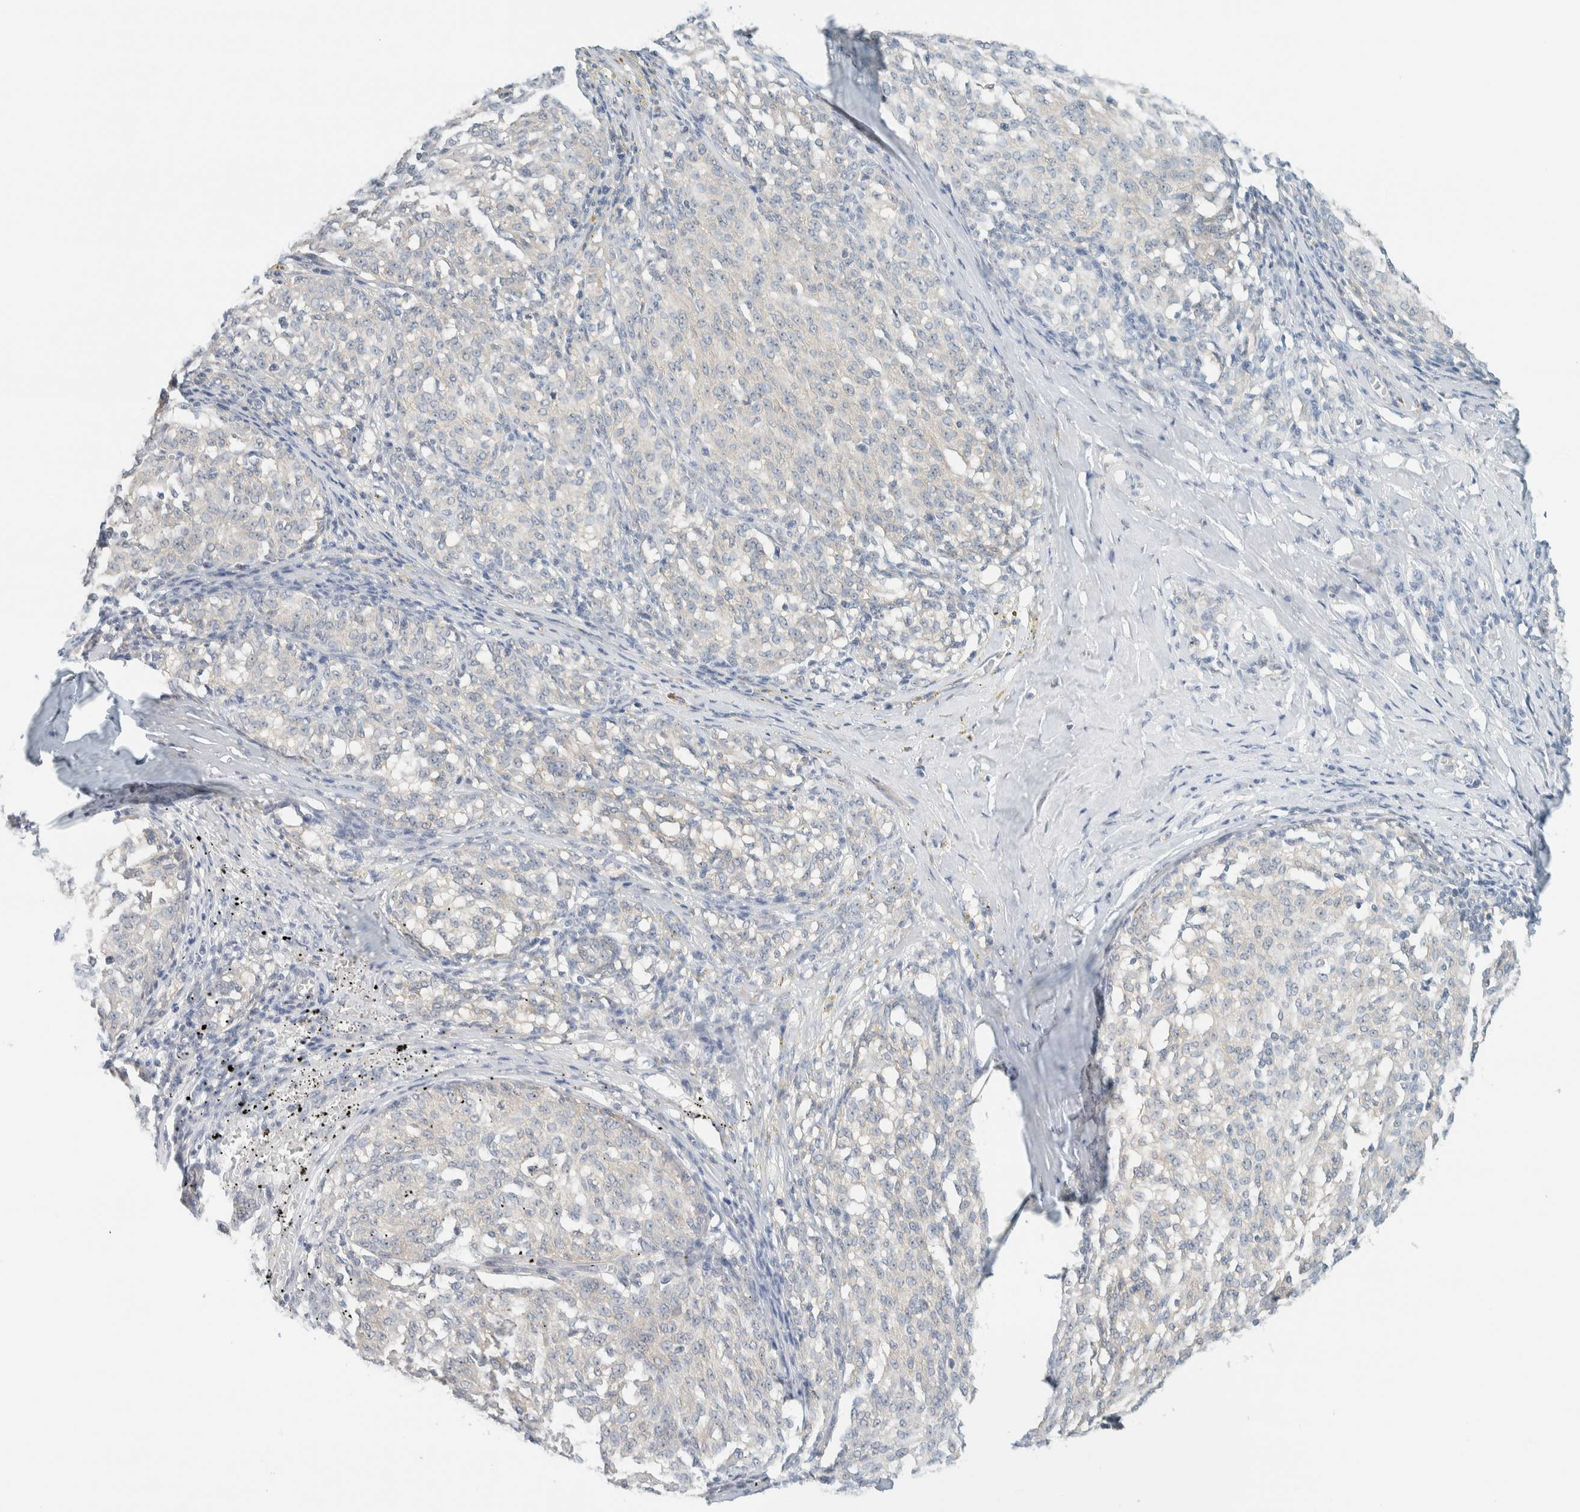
{"staining": {"intensity": "negative", "quantity": "none", "location": "none"}, "tissue": "melanoma", "cell_type": "Tumor cells", "image_type": "cancer", "snomed": [{"axis": "morphology", "description": "Malignant melanoma, NOS"}, {"axis": "topography", "description": "Skin"}], "caption": "Malignant melanoma stained for a protein using IHC demonstrates no expression tumor cells.", "gene": "NDE1", "patient": {"sex": "female", "age": 72}}